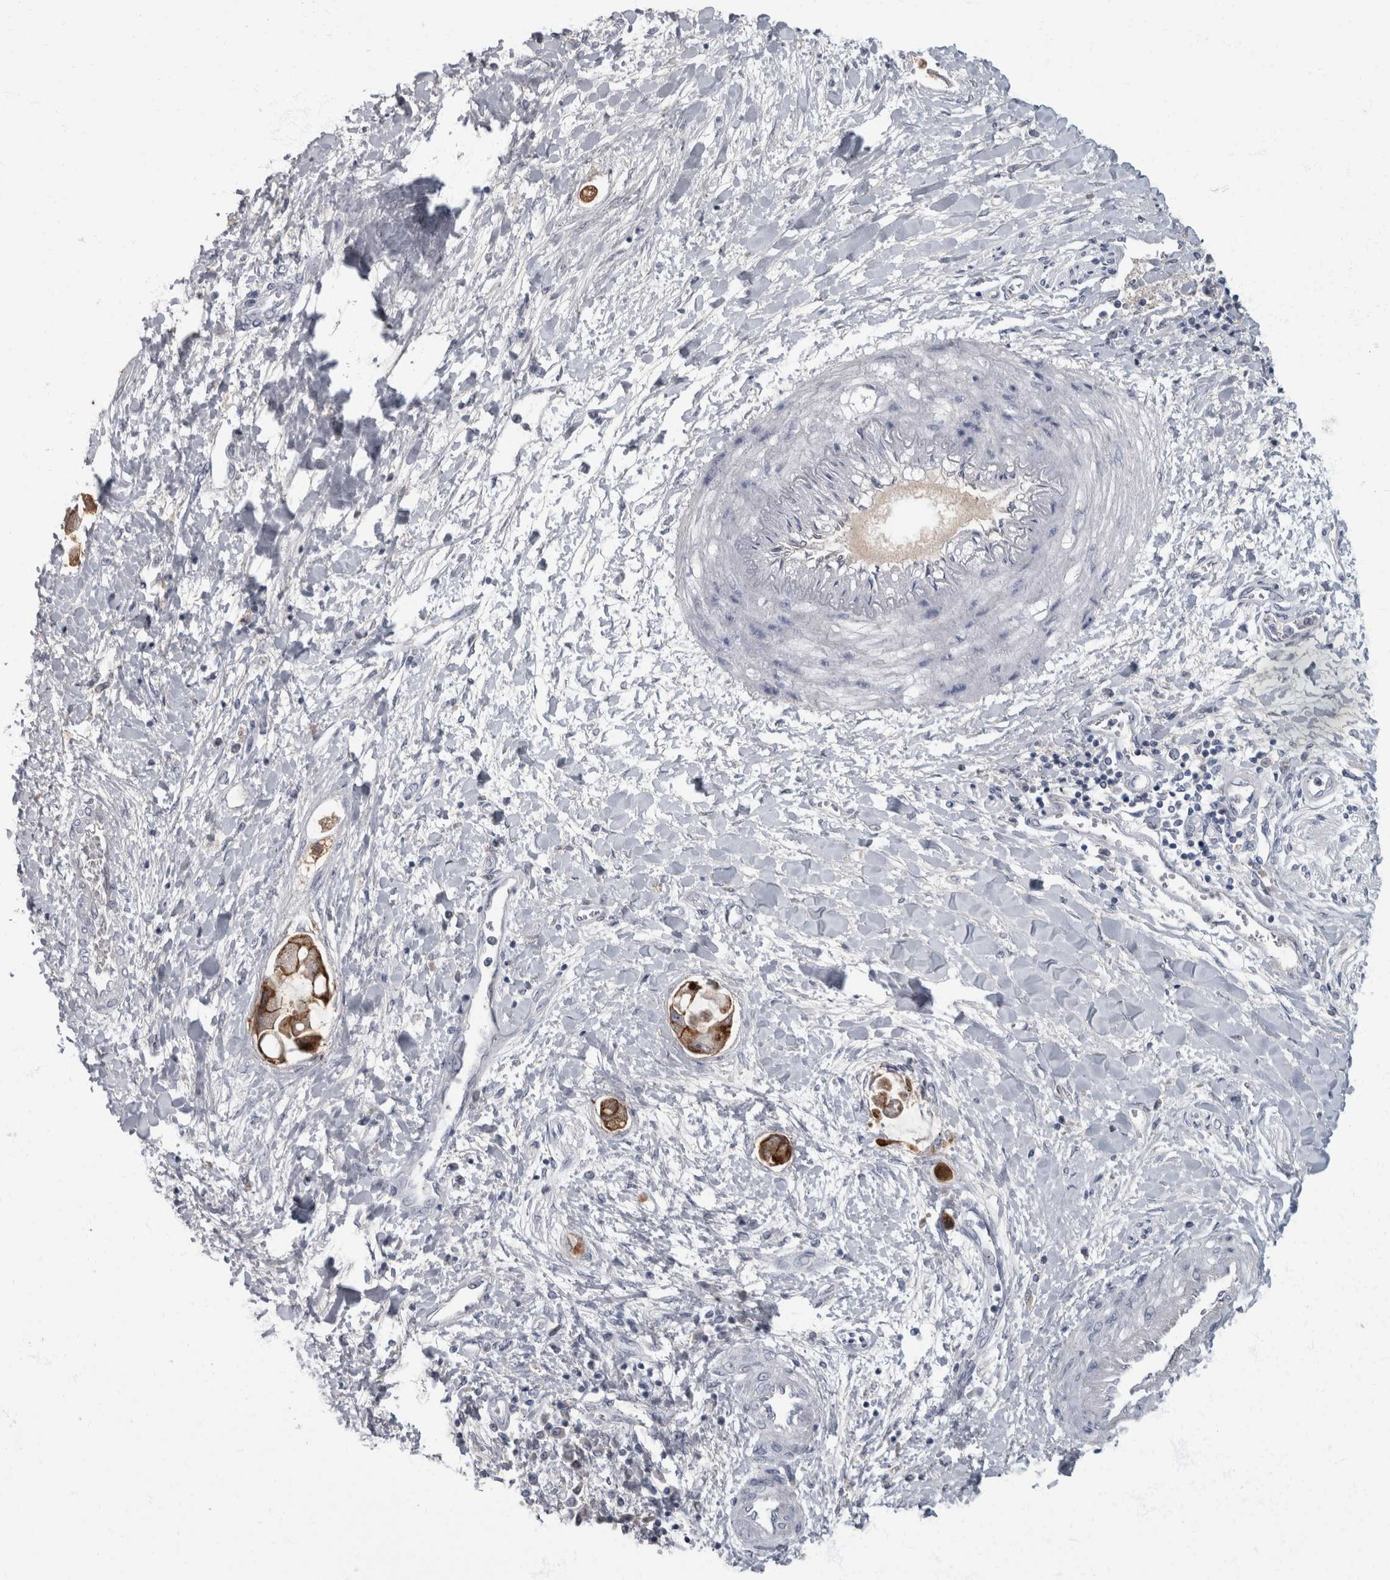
{"staining": {"intensity": "moderate", "quantity": ">75%", "location": "cytoplasmic/membranous"}, "tissue": "liver cancer", "cell_type": "Tumor cells", "image_type": "cancer", "snomed": [{"axis": "morphology", "description": "Cholangiocarcinoma"}, {"axis": "topography", "description": "Liver"}], "caption": "Protein expression analysis of human liver cholangiocarcinoma reveals moderate cytoplasmic/membranous expression in approximately >75% of tumor cells.", "gene": "DSG2", "patient": {"sex": "male", "age": 50}}